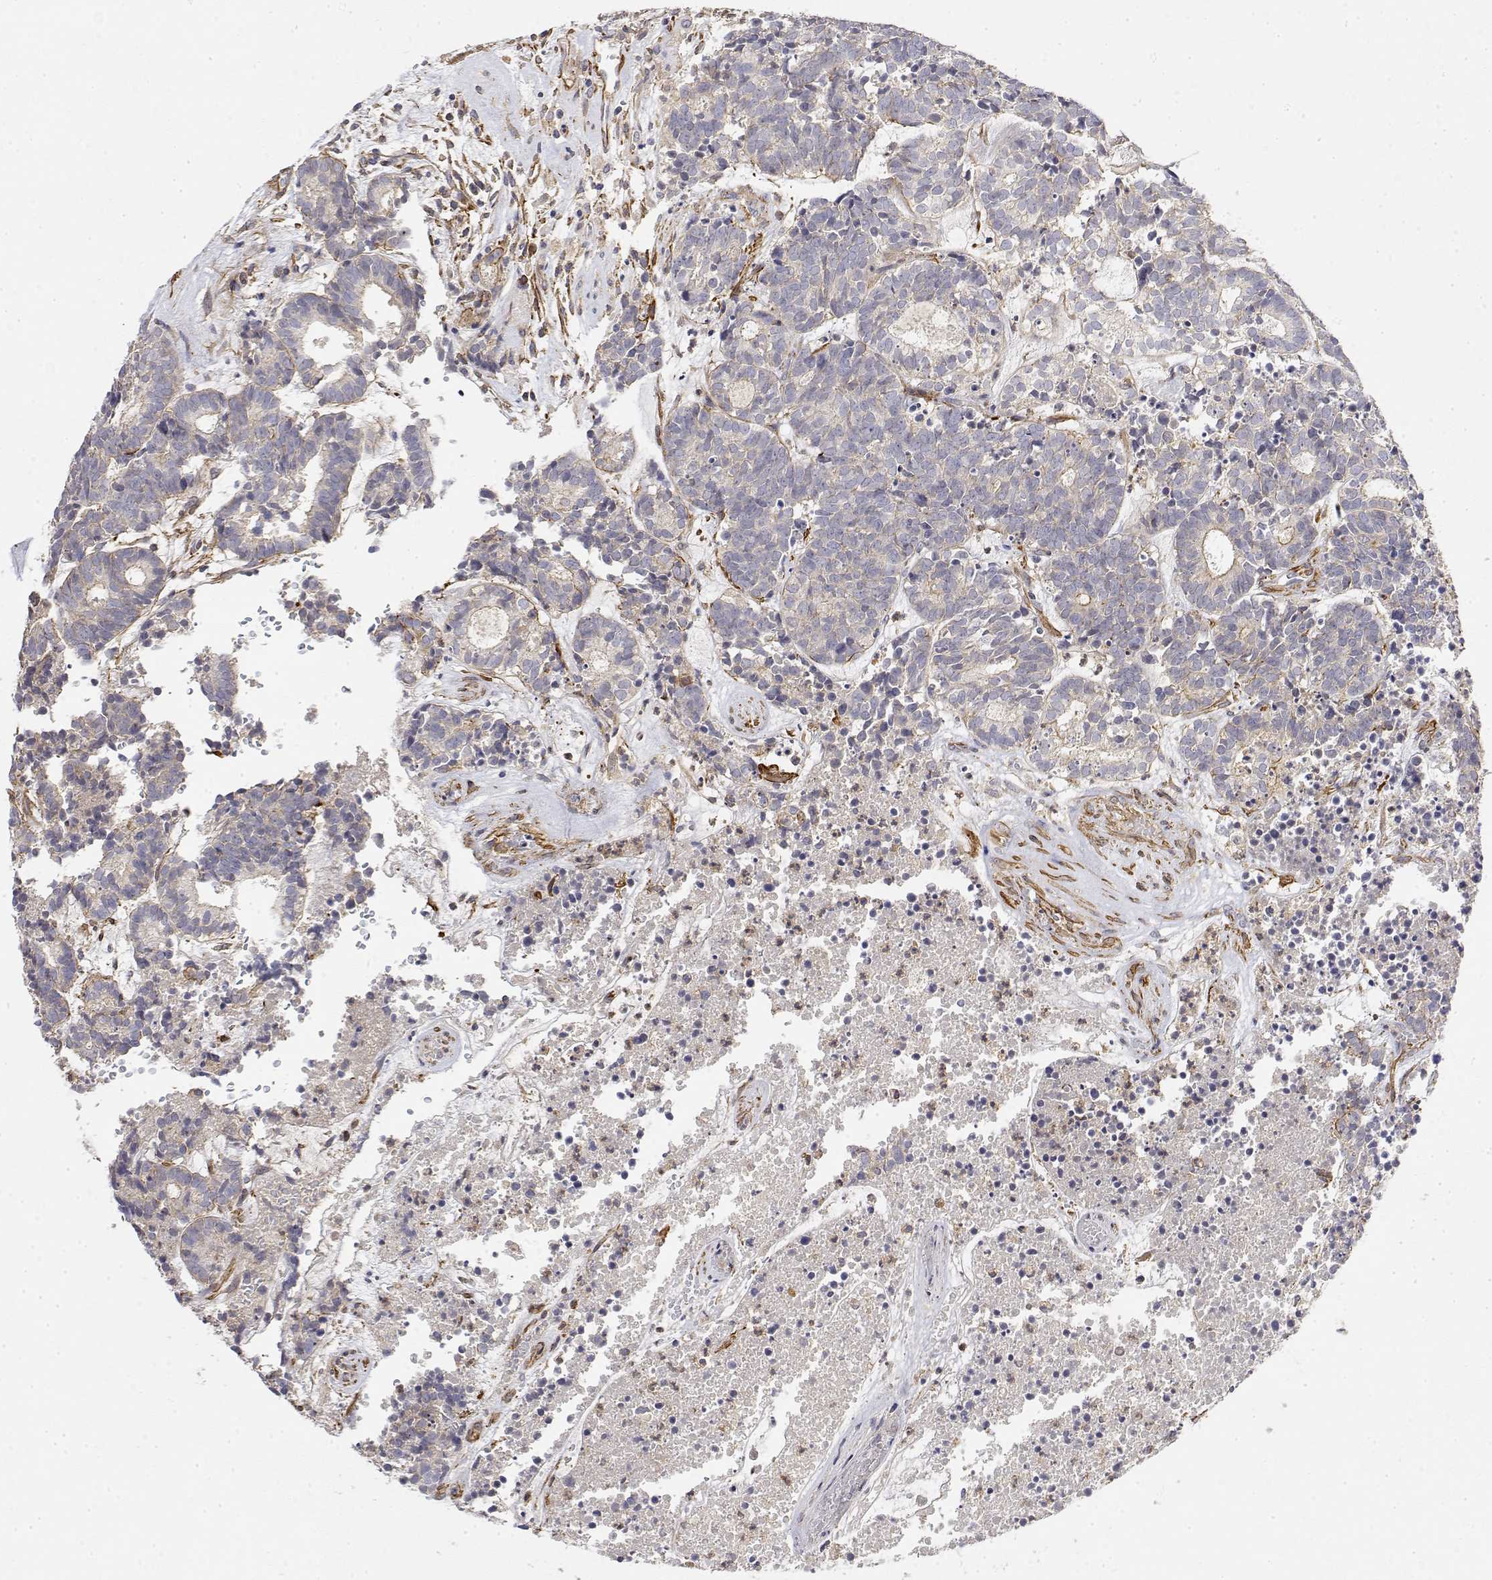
{"staining": {"intensity": "negative", "quantity": "none", "location": "none"}, "tissue": "head and neck cancer", "cell_type": "Tumor cells", "image_type": "cancer", "snomed": [{"axis": "morphology", "description": "Adenocarcinoma, NOS"}, {"axis": "topography", "description": "Head-Neck"}], "caption": "Tumor cells show no significant positivity in head and neck cancer (adenocarcinoma).", "gene": "SOWAHD", "patient": {"sex": "female", "age": 81}}